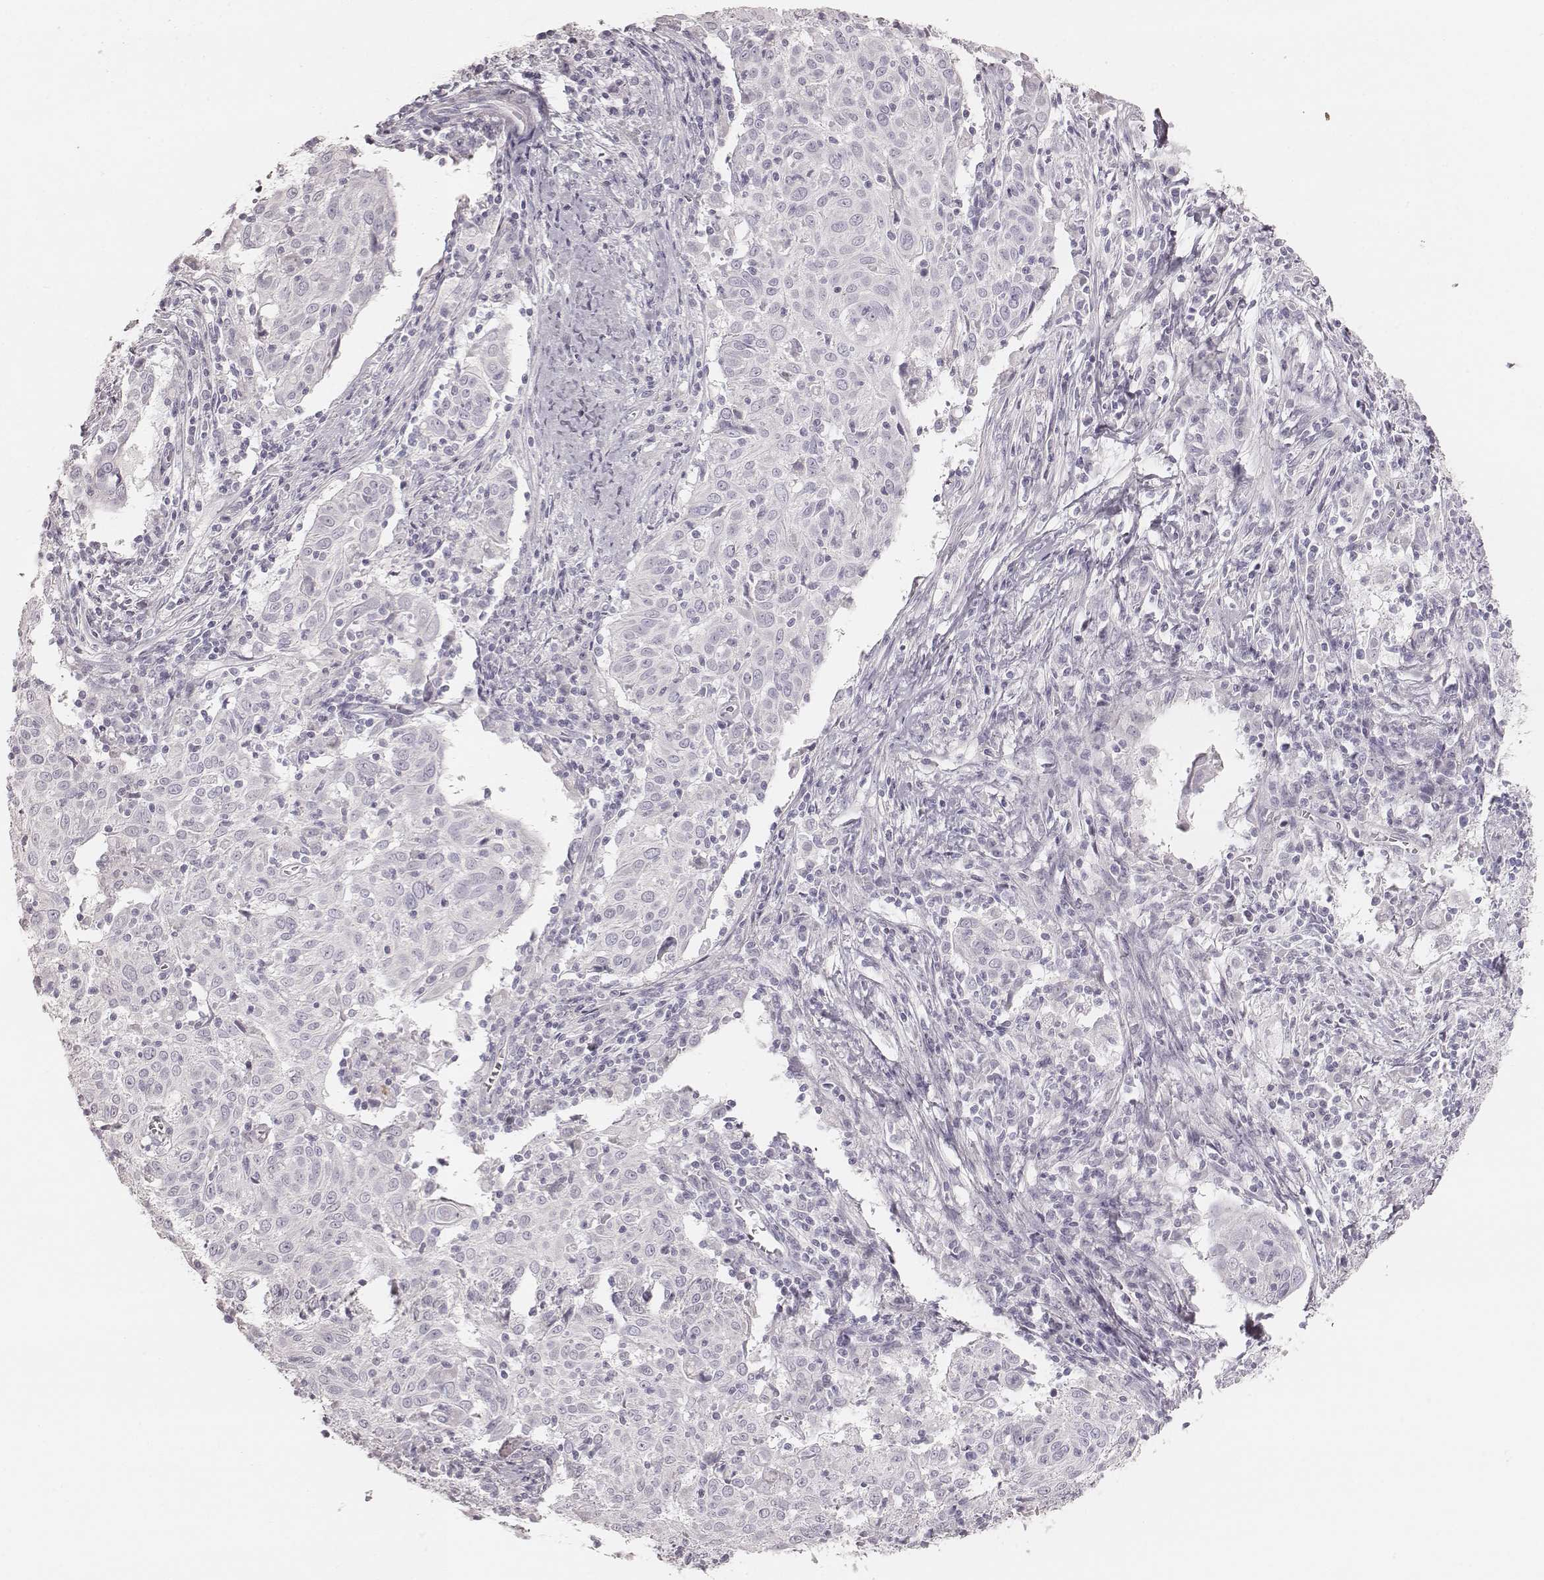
{"staining": {"intensity": "negative", "quantity": "none", "location": "none"}, "tissue": "cervical cancer", "cell_type": "Tumor cells", "image_type": "cancer", "snomed": [{"axis": "morphology", "description": "Squamous cell carcinoma, NOS"}, {"axis": "topography", "description": "Cervix"}], "caption": "Tumor cells show no significant protein expression in cervical cancer (squamous cell carcinoma).", "gene": "ZP4", "patient": {"sex": "female", "age": 39}}